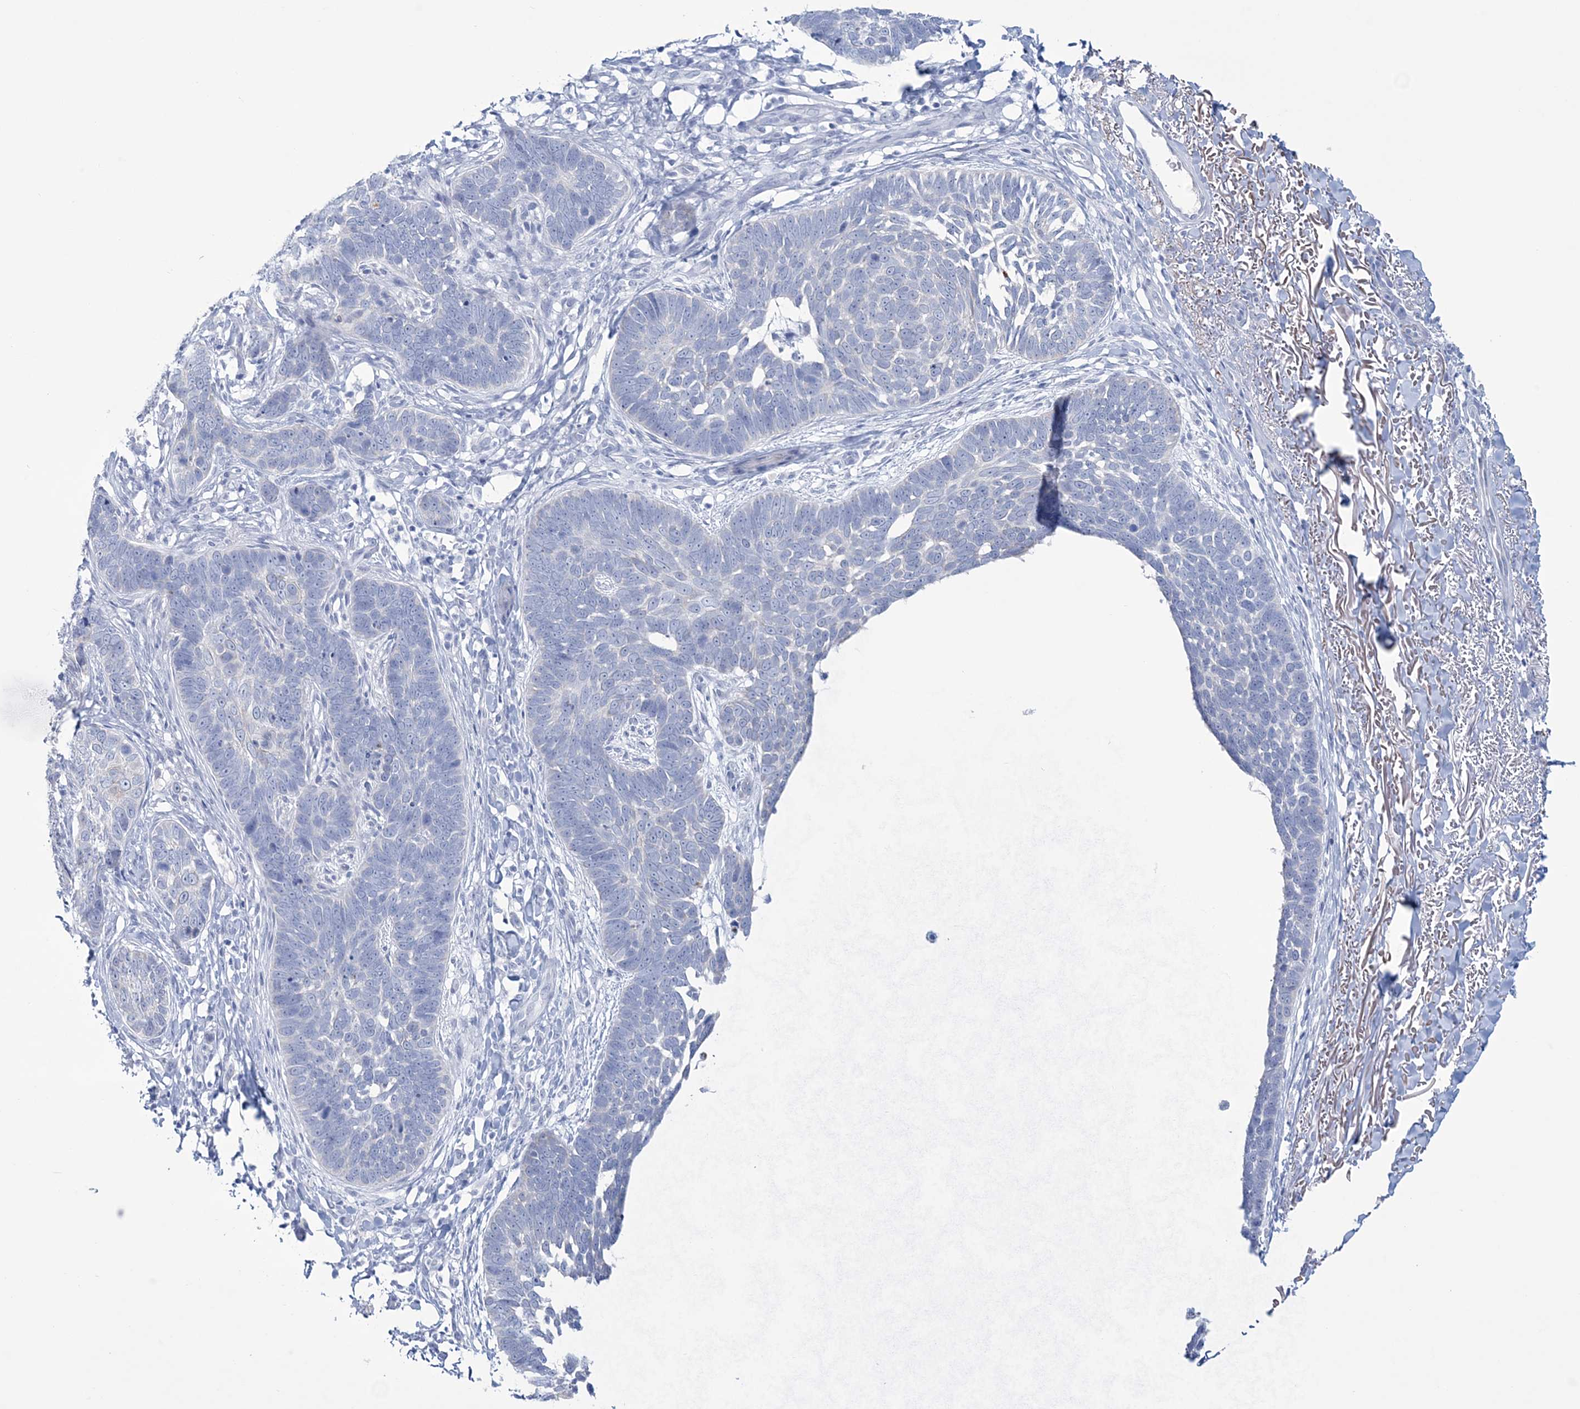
{"staining": {"intensity": "negative", "quantity": "none", "location": "none"}, "tissue": "skin cancer", "cell_type": "Tumor cells", "image_type": "cancer", "snomed": [{"axis": "morphology", "description": "Normal tissue, NOS"}, {"axis": "morphology", "description": "Basal cell carcinoma"}, {"axis": "topography", "description": "Skin"}], "caption": "Basal cell carcinoma (skin) stained for a protein using immunohistochemistry displays no positivity tumor cells.", "gene": "DPCD", "patient": {"sex": "male", "age": 77}}